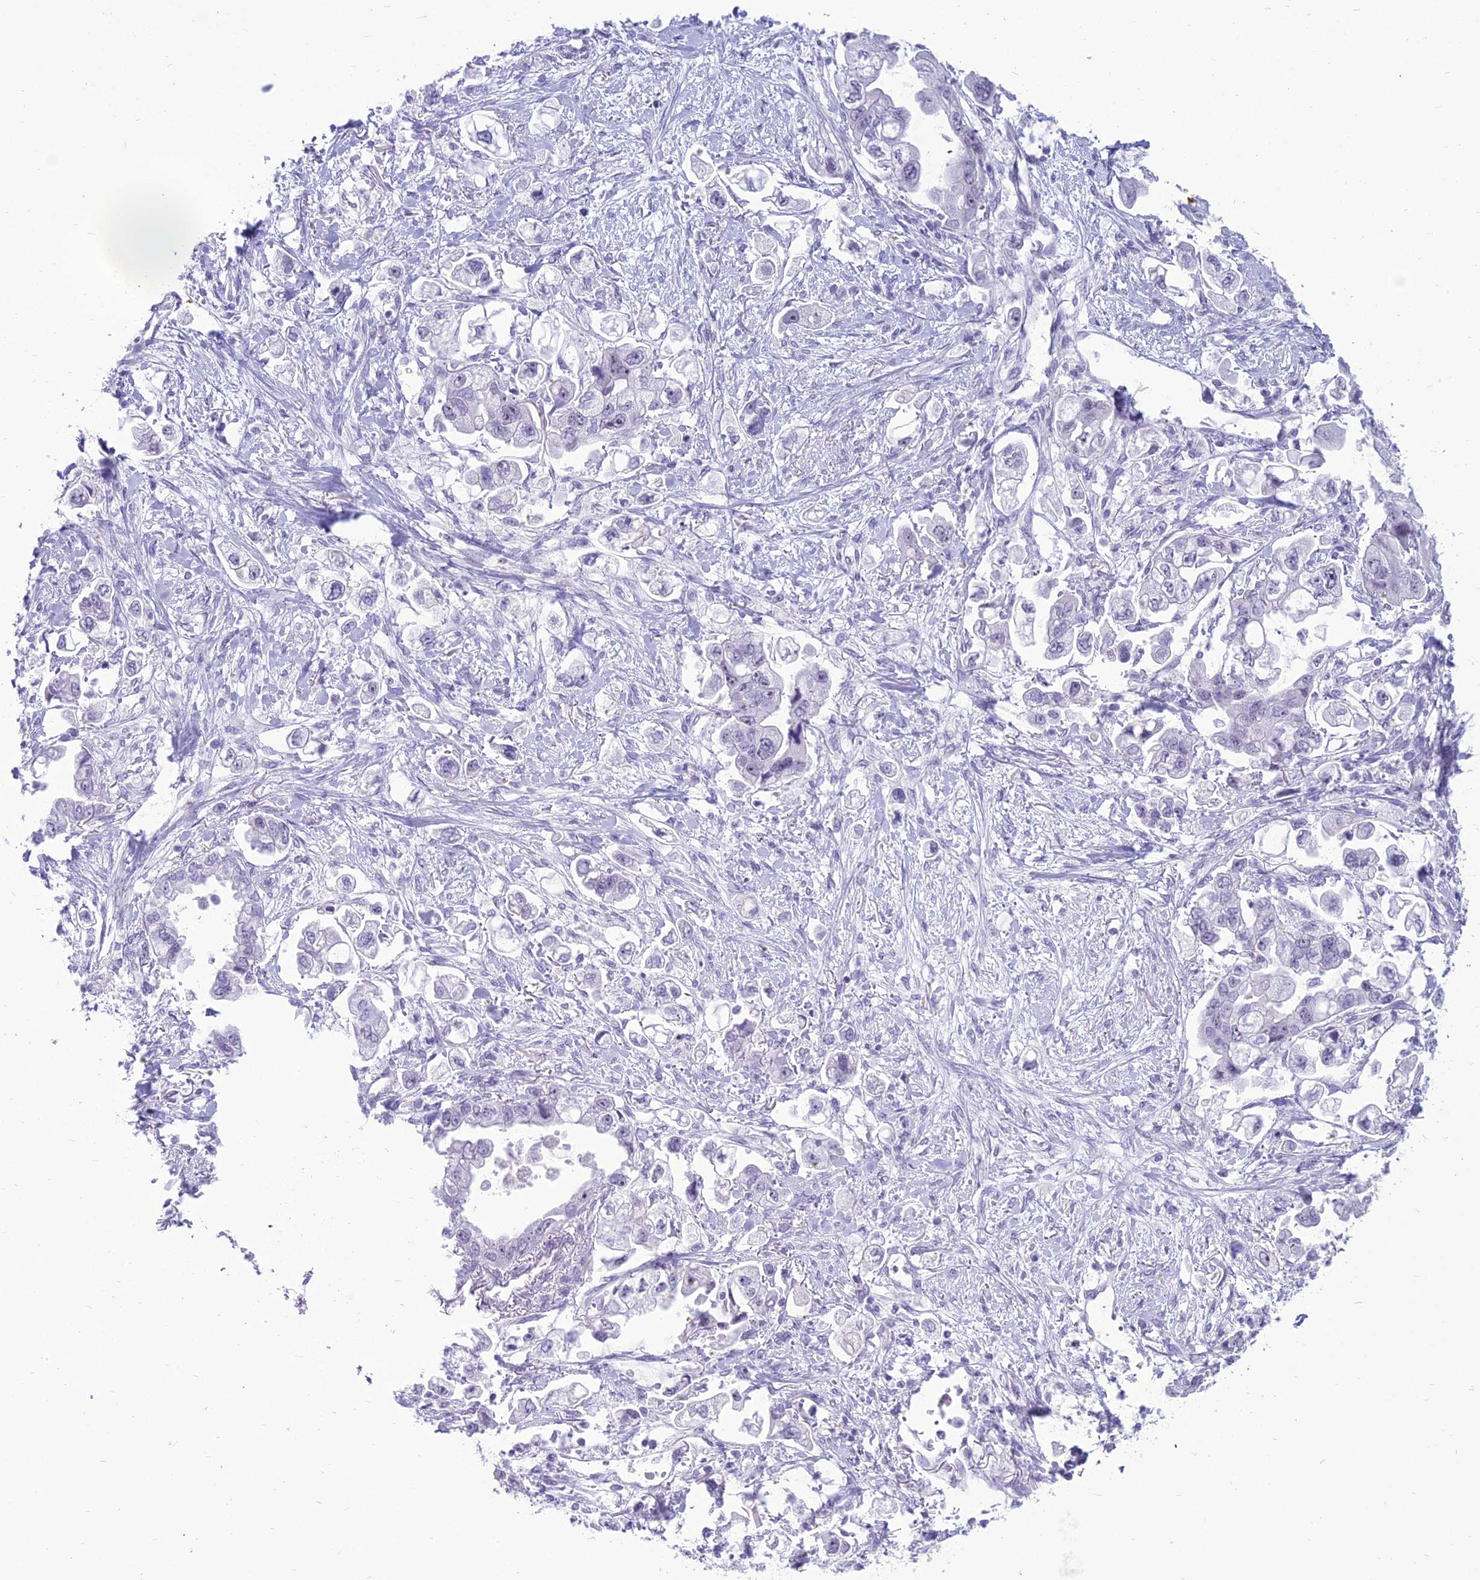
{"staining": {"intensity": "negative", "quantity": "none", "location": "none"}, "tissue": "stomach cancer", "cell_type": "Tumor cells", "image_type": "cancer", "snomed": [{"axis": "morphology", "description": "Adenocarcinoma, NOS"}, {"axis": "topography", "description": "Stomach"}], "caption": "A histopathology image of human stomach adenocarcinoma is negative for staining in tumor cells.", "gene": "DHX40", "patient": {"sex": "male", "age": 62}}